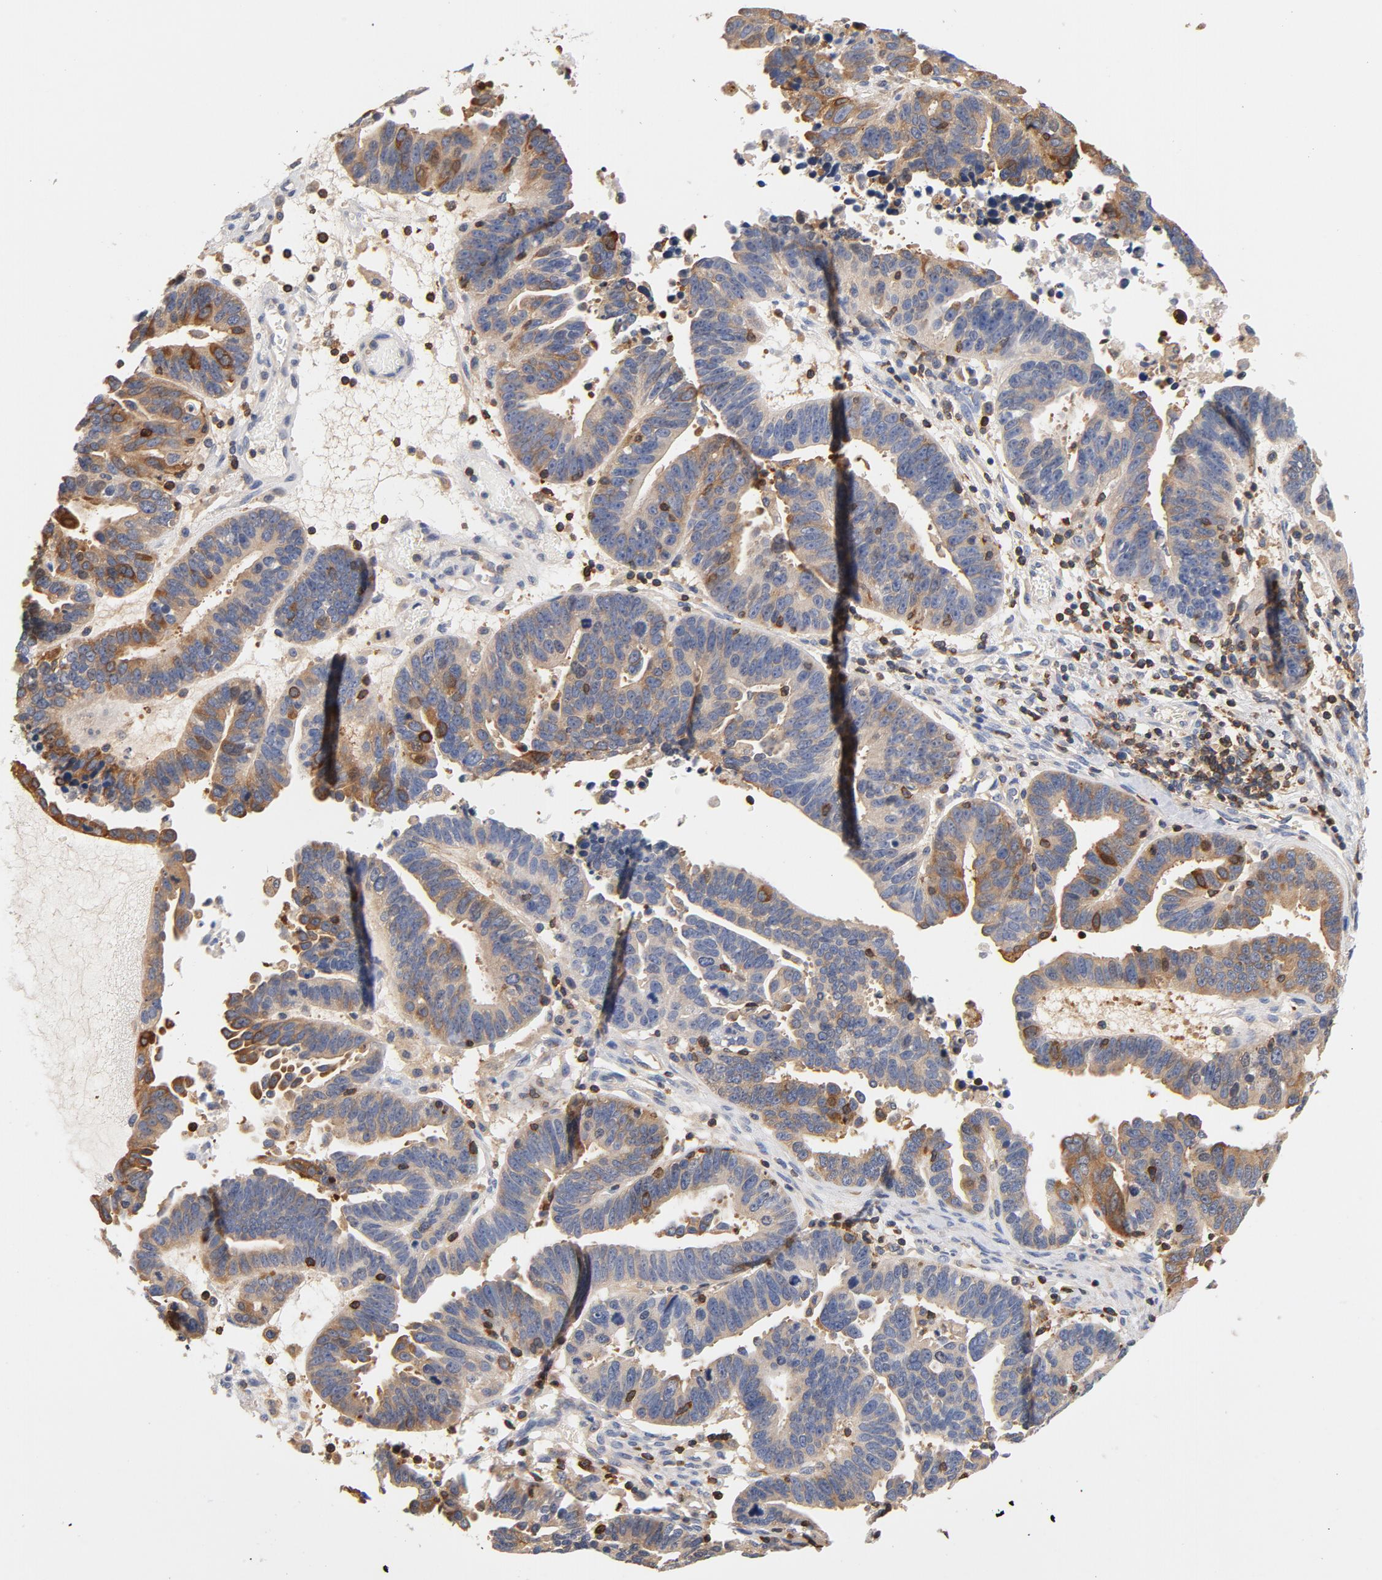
{"staining": {"intensity": "moderate", "quantity": "25%-75%", "location": "cytoplasmic/membranous"}, "tissue": "ovarian cancer", "cell_type": "Tumor cells", "image_type": "cancer", "snomed": [{"axis": "morphology", "description": "Carcinoma, endometroid"}, {"axis": "morphology", "description": "Cystadenocarcinoma, serous, NOS"}, {"axis": "topography", "description": "Ovary"}], "caption": "The immunohistochemical stain shows moderate cytoplasmic/membranous positivity in tumor cells of ovarian cancer (serous cystadenocarcinoma) tissue.", "gene": "EZR", "patient": {"sex": "female", "age": 45}}